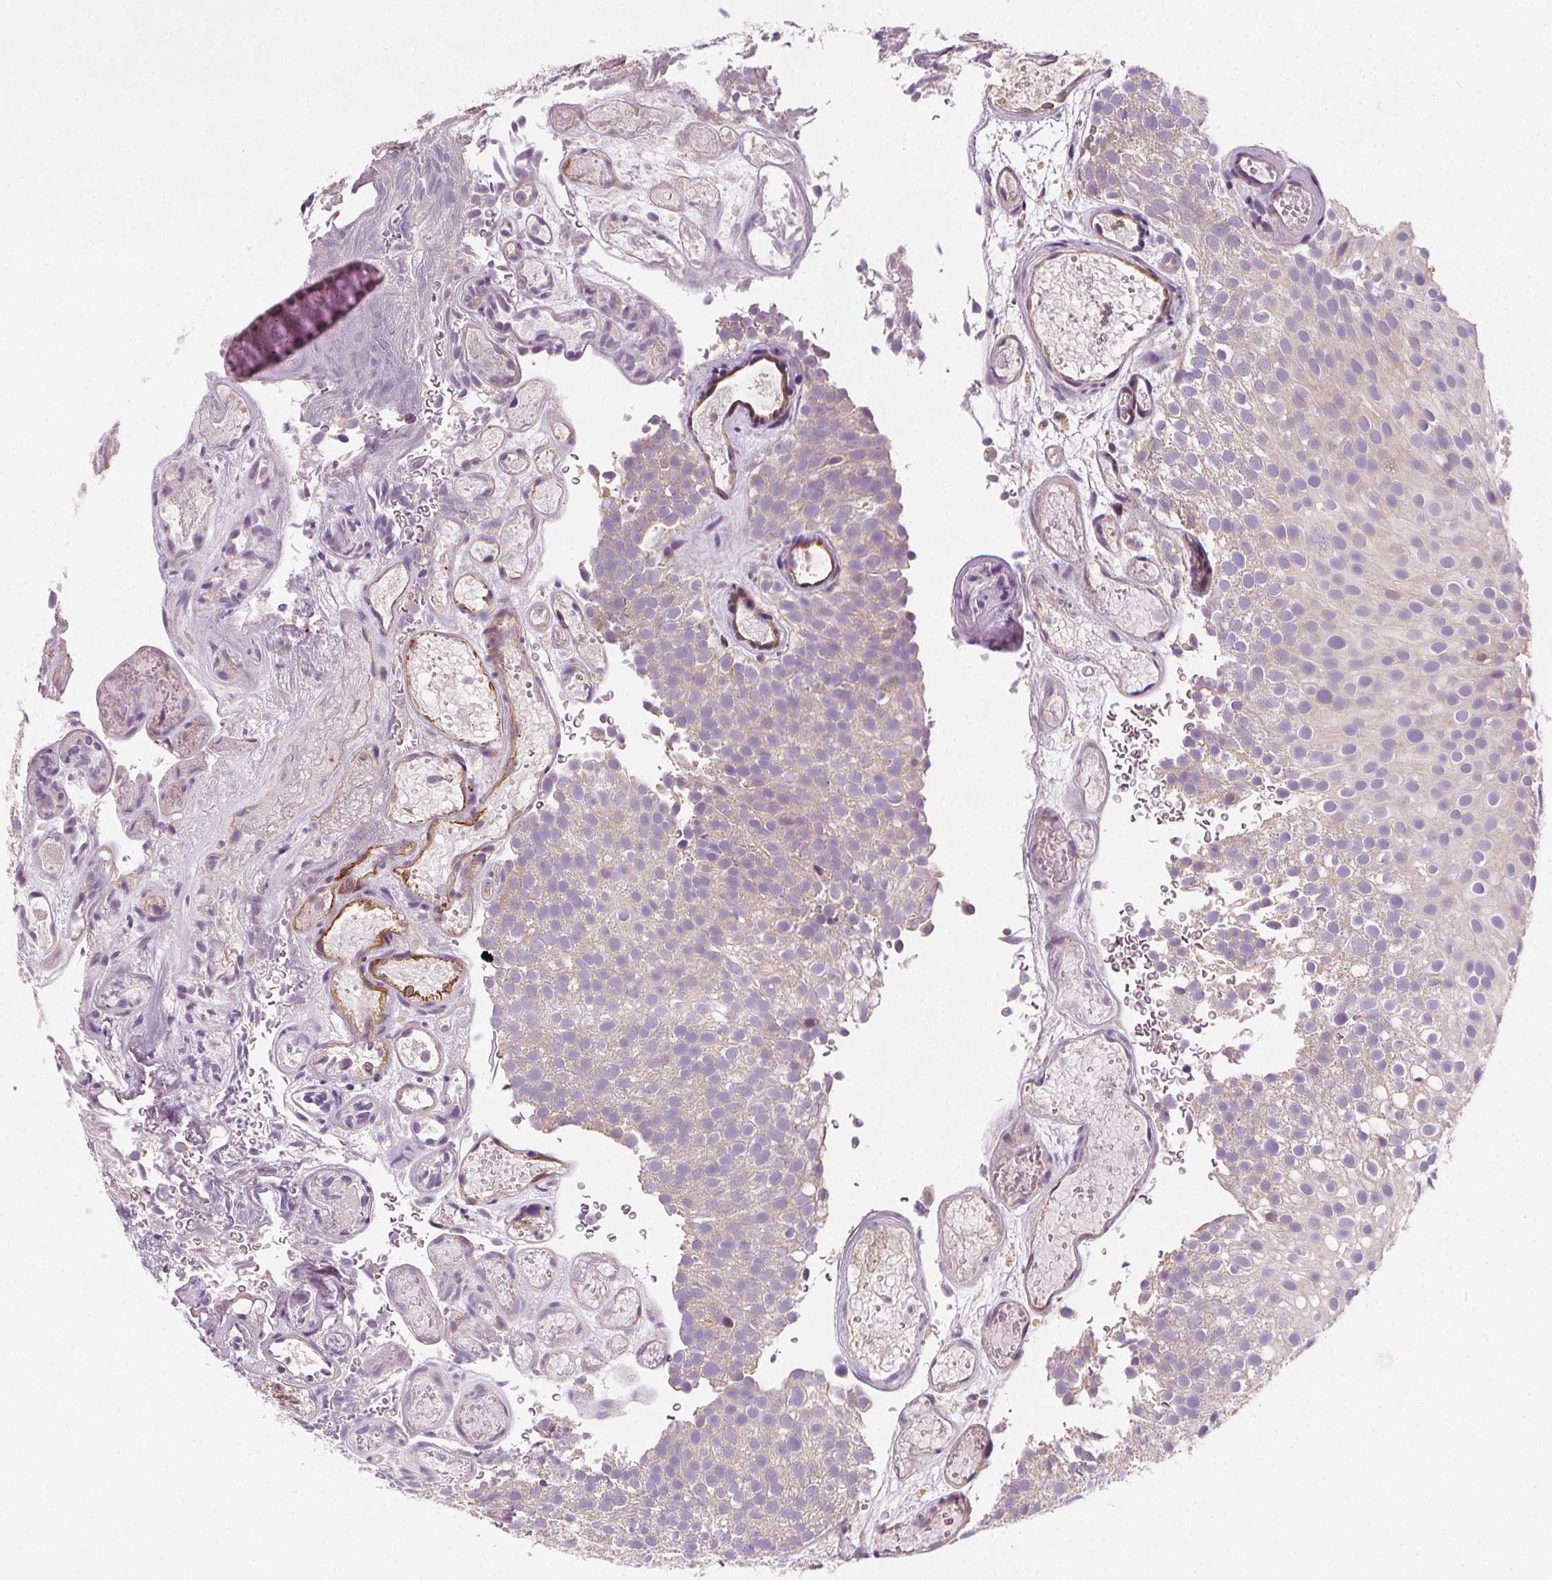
{"staining": {"intensity": "weak", "quantity": "<25%", "location": "cytoplasmic/membranous"}, "tissue": "urothelial cancer", "cell_type": "Tumor cells", "image_type": "cancer", "snomed": [{"axis": "morphology", "description": "Urothelial carcinoma, Low grade"}, {"axis": "topography", "description": "Urinary bladder"}], "caption": "Immunohistochemistry (IHC) of human urothelial cancer shows no positivity in tumor cells.", "gene": "RAB20", "patient": {"sex": "male", "age": 78}}